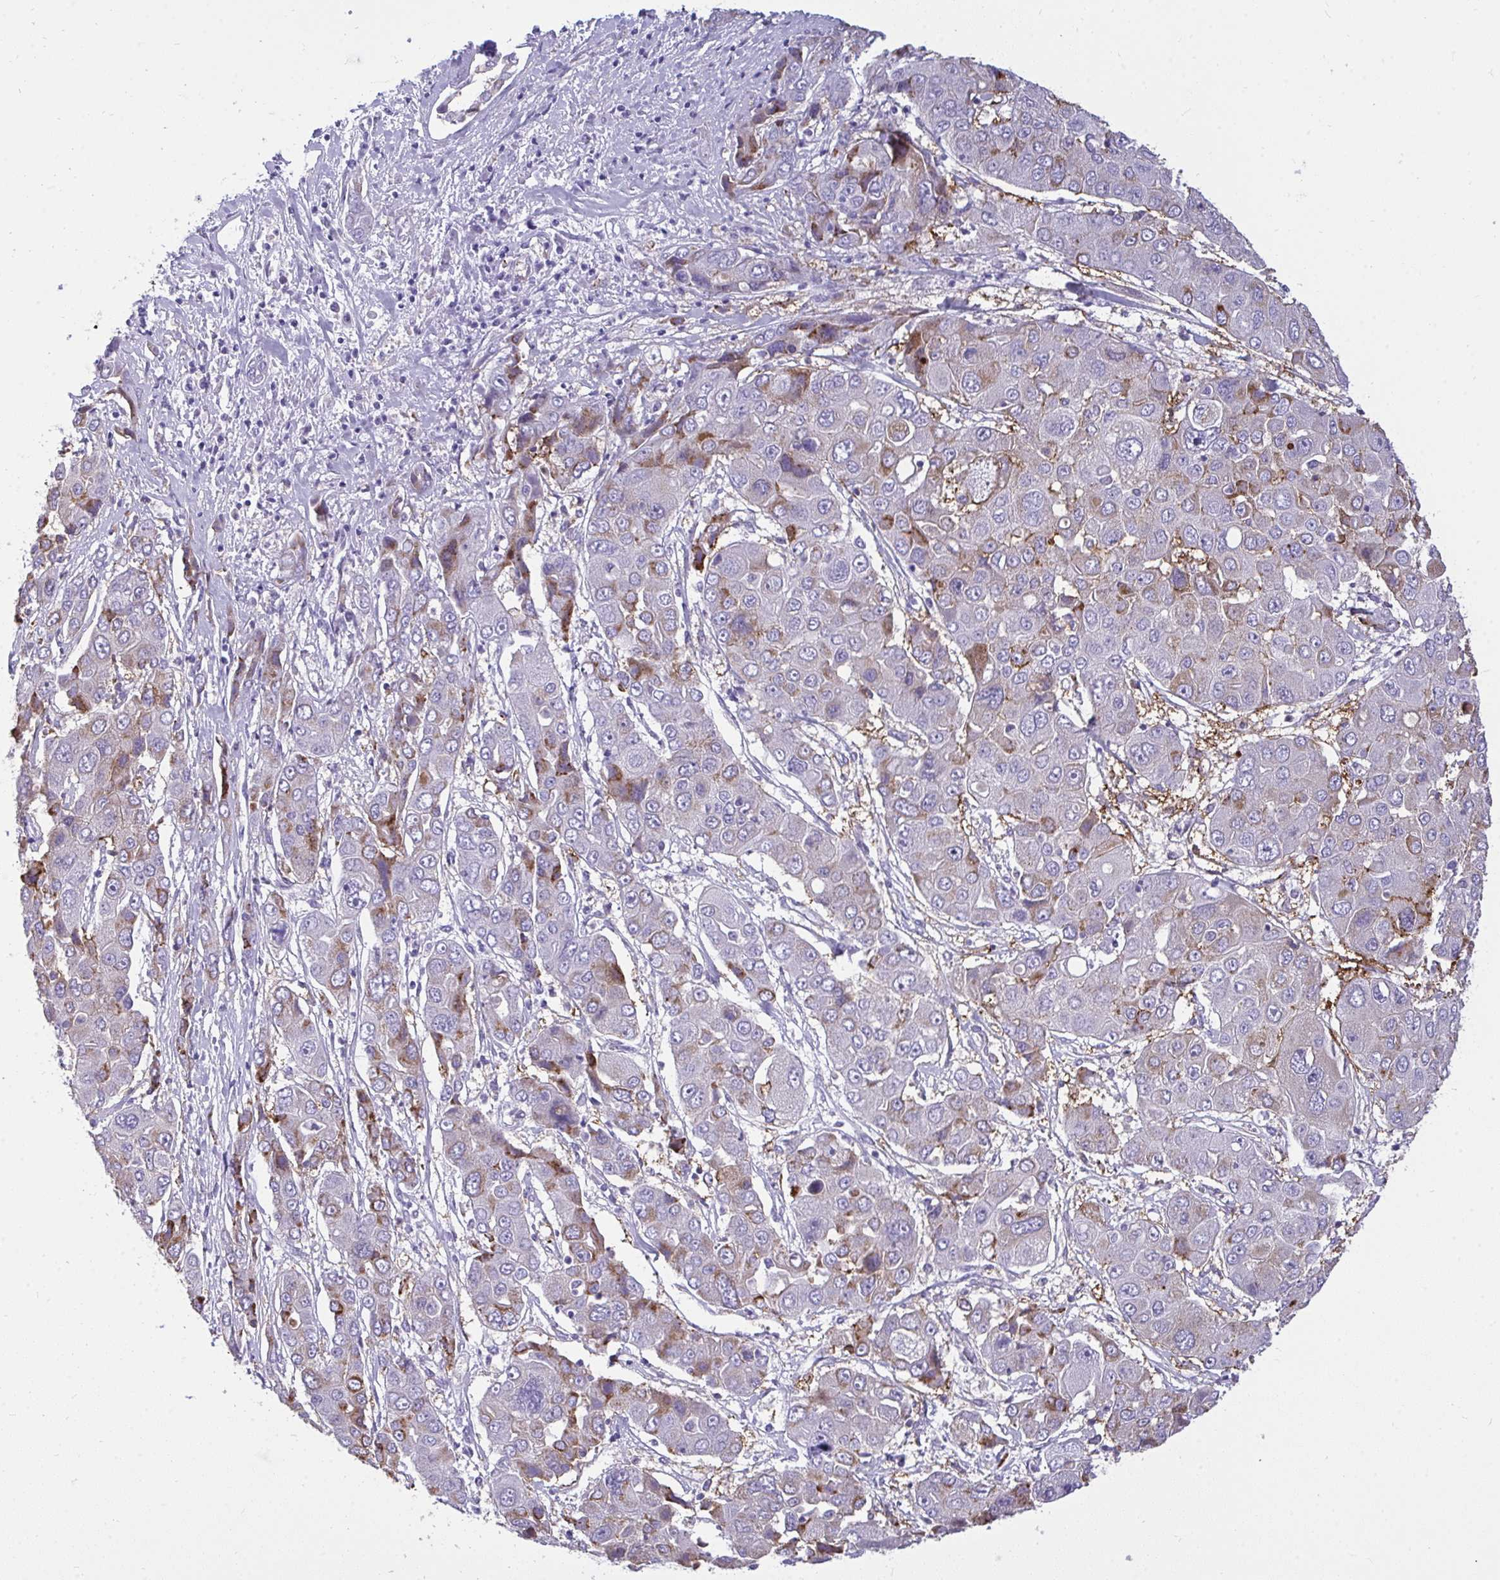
{"staining": {"intensity": "weak", "quantity": "<25%", "location": "cytoplasmic/membranous"}, "tissue": "liver cancer", "cell_type": "Tumor cells", "image_type": "cancer", "snomed": [{"axis": "morphology", "description": "Cholangiocarcinoma"}, {"axis": "topography", "description": "Liver"}], "caption": "This histopathology image is of liver cancer stained with immunohistochemistry to label a protein in brown with the nuclei are counter-stained blue. There is no expression in tumor cells.", "gene": "VGLL3", "patient": {"sex": "male", "age": 67}}